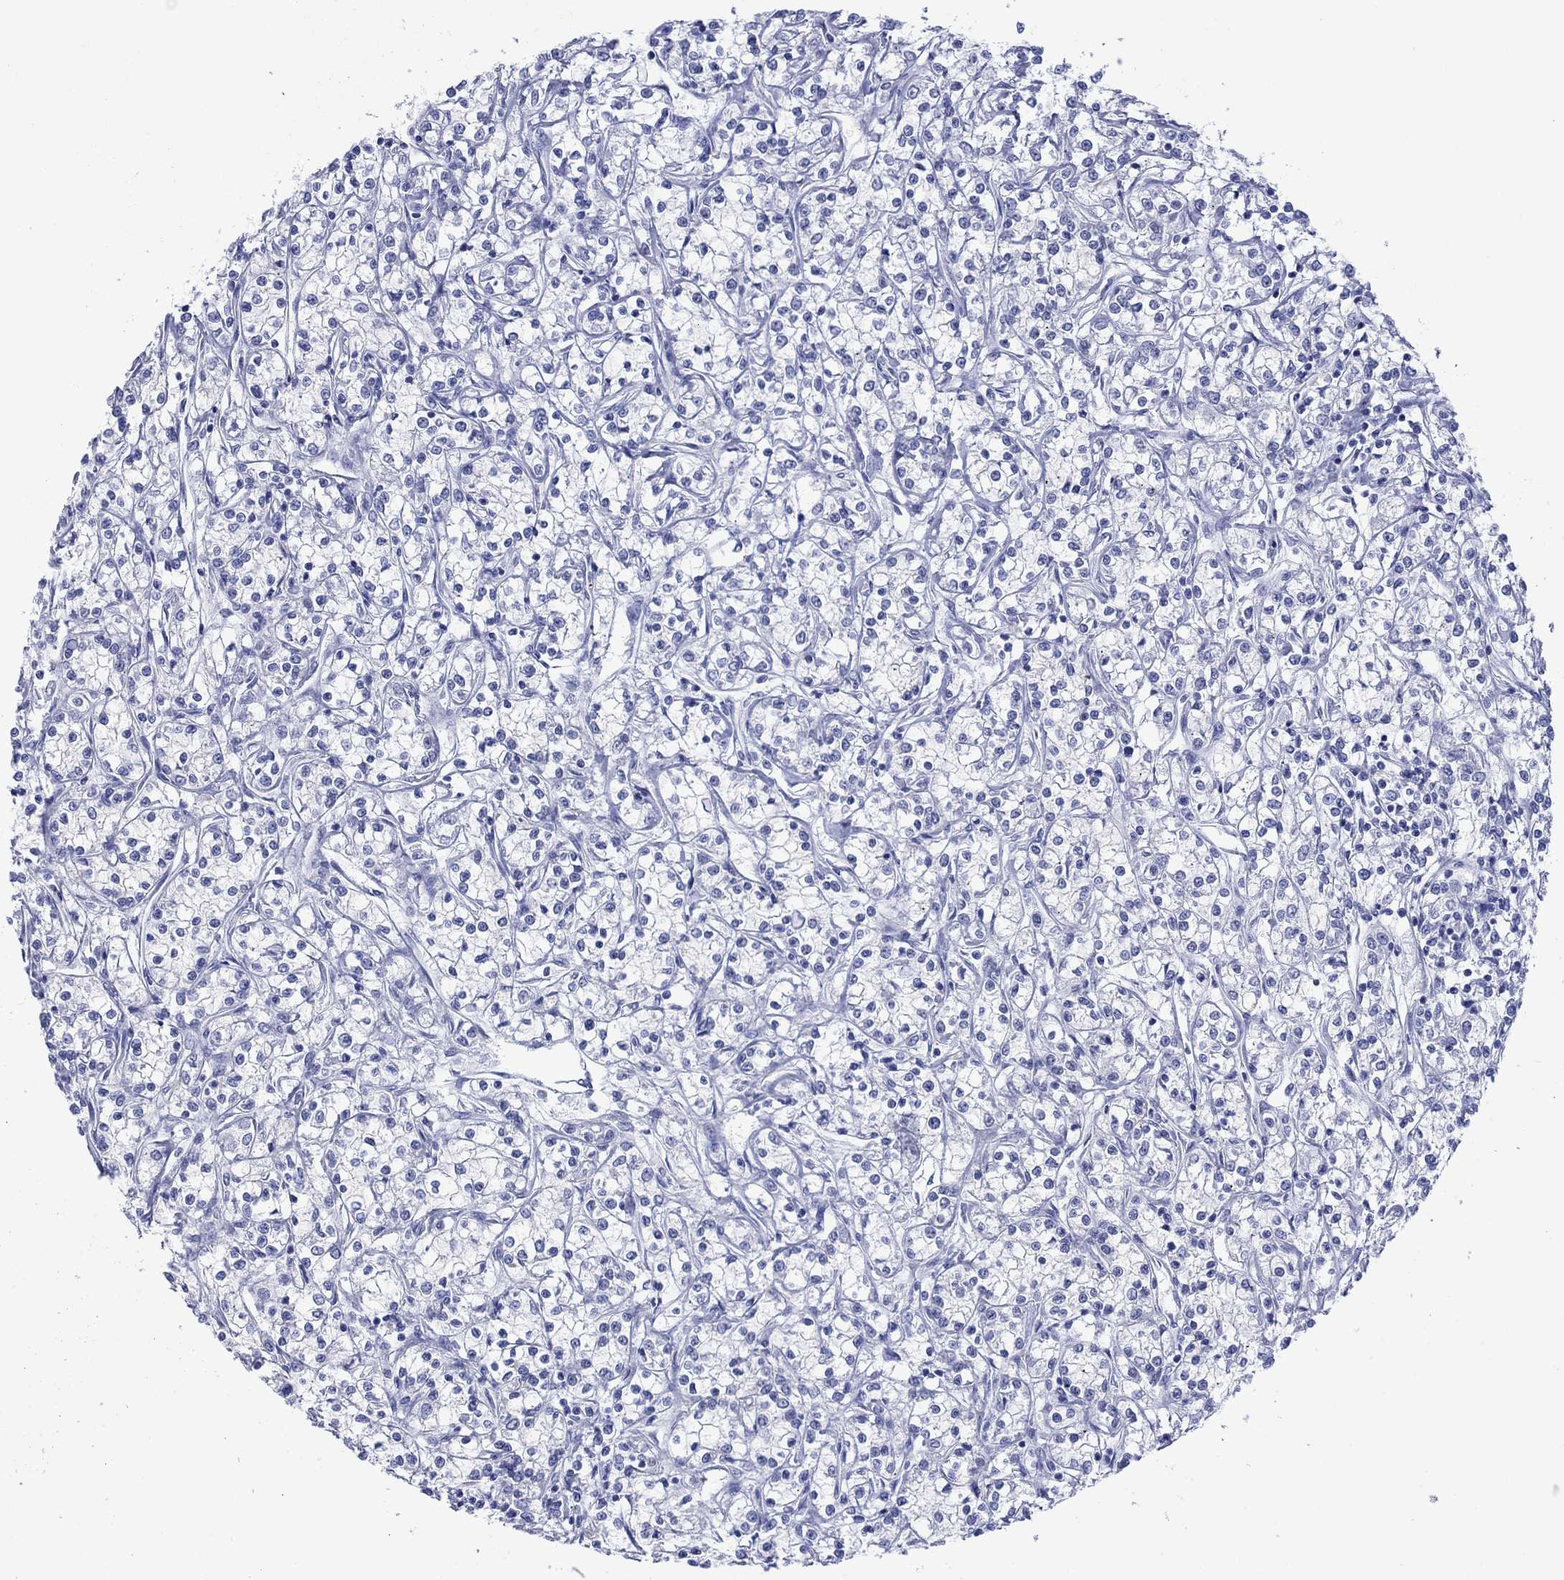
{"staining": {"intensity": "negative", "quantity": "none", "location": "none"}, "tissue": "renal cancer", "cell_type": "Tumor cells", "image_type": "cancer", "snomed": [{"axis": "morphology", "description": "Adenocarcinoma, NOS"}, {"axis": "topography", "description": "Kidney"}], "caption": "Immunohistochemistry (IHC) micrograph of human renal cancer (adenocarcinoma) stained for a protein (brown), which demonstrates no staining in tumor cells.", "gene": "MLANA", "patient": {"sex": "female", "age": 59}}